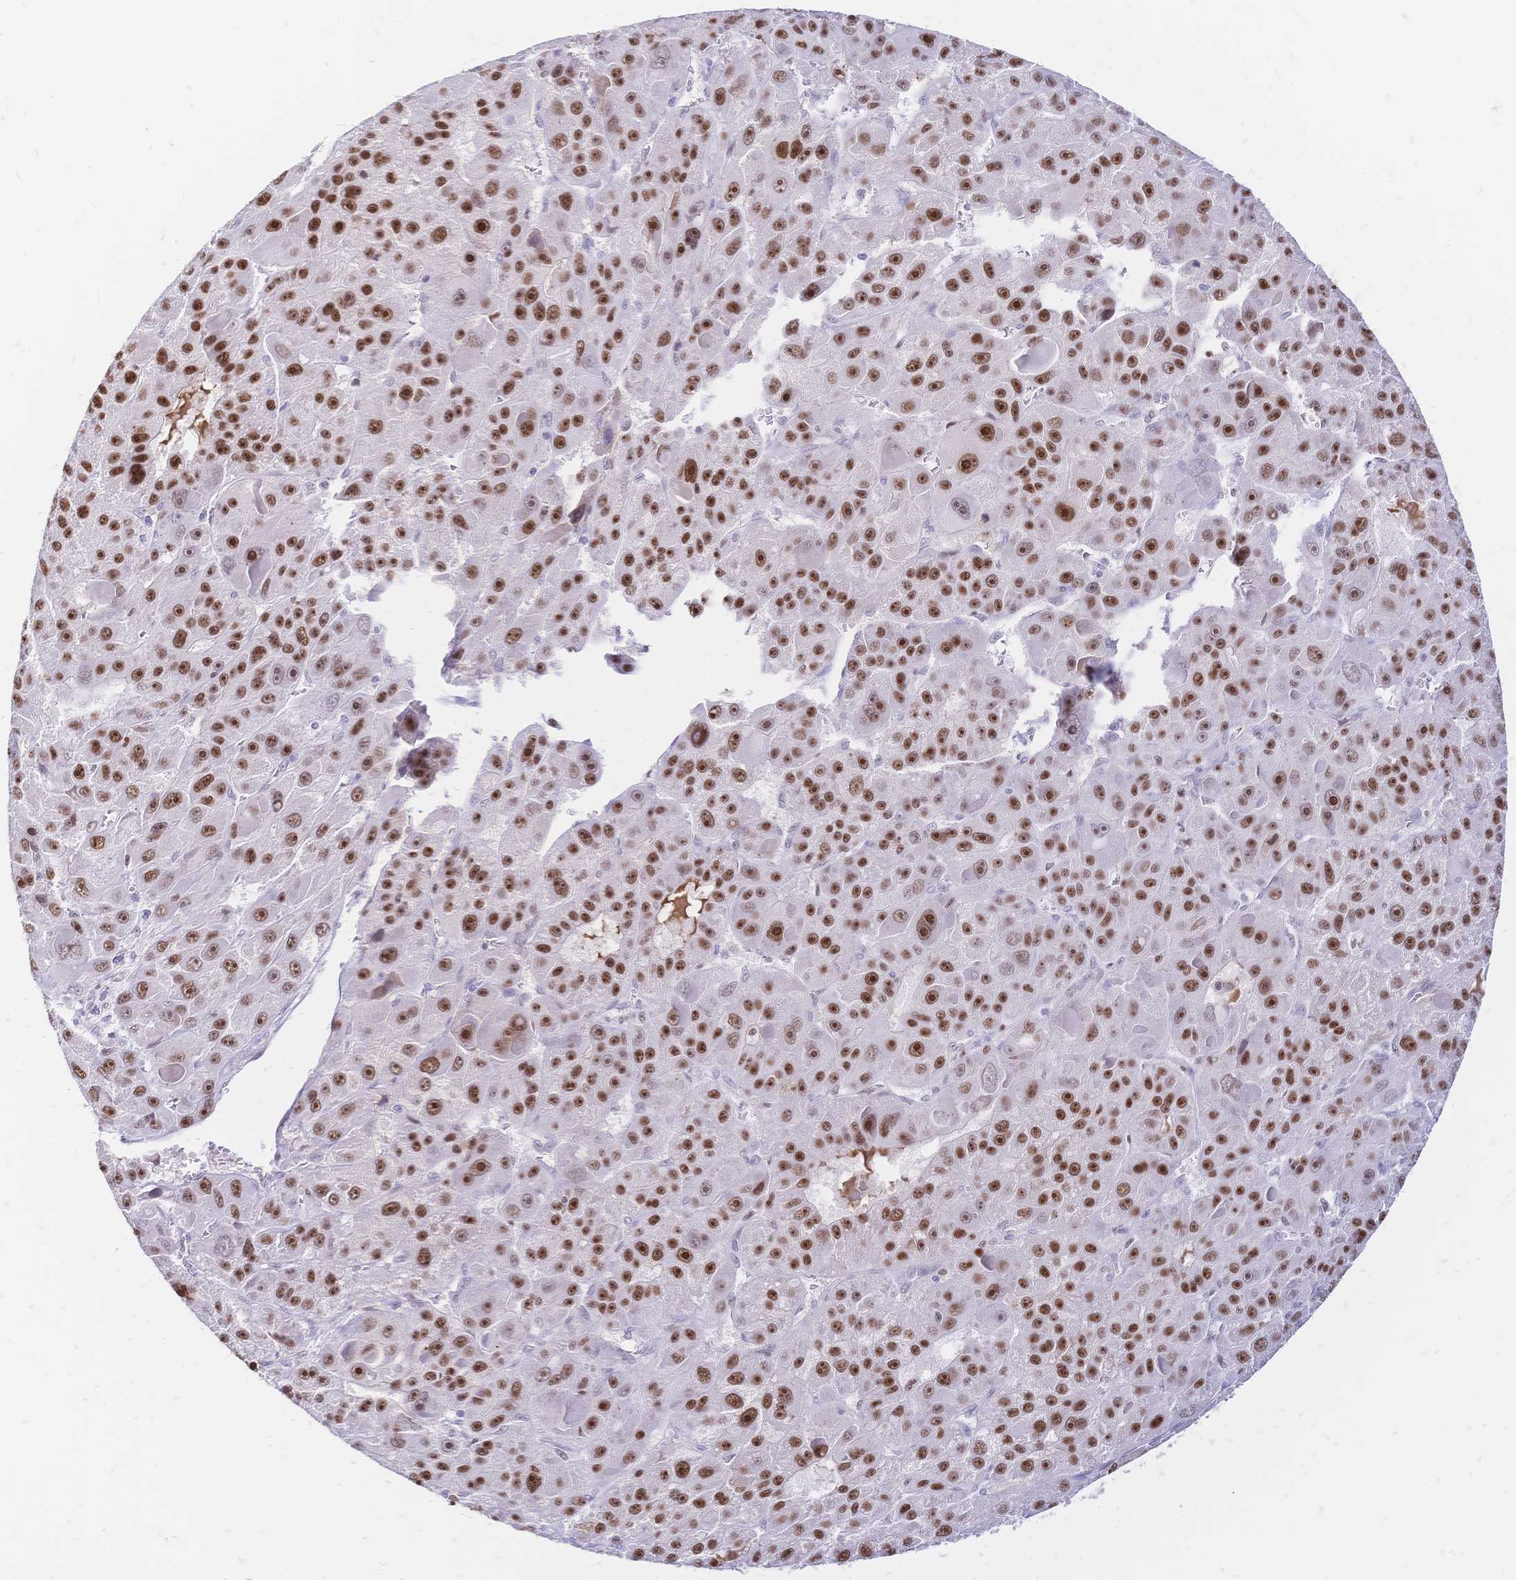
{"staining": {"intensity": "moderate", "quantity": ">75%", "location": "nuclear"}, "tissue": "liver cancer", "cell_type": "Tumor cells", "image_type": "cancer", "snomed": [{"axis": "morphology", "description": "Carcinoma, Hepatocellular, NOS"}, {"axis": "topography", "description": "Liver"}], "caption": "Moderate nuclear protein expression is identified in about >75% of tumor cells in hepatocellular carcinoma (liver).", "gene": "NFIC", "patient": {"sex": "male", "age": 76}}